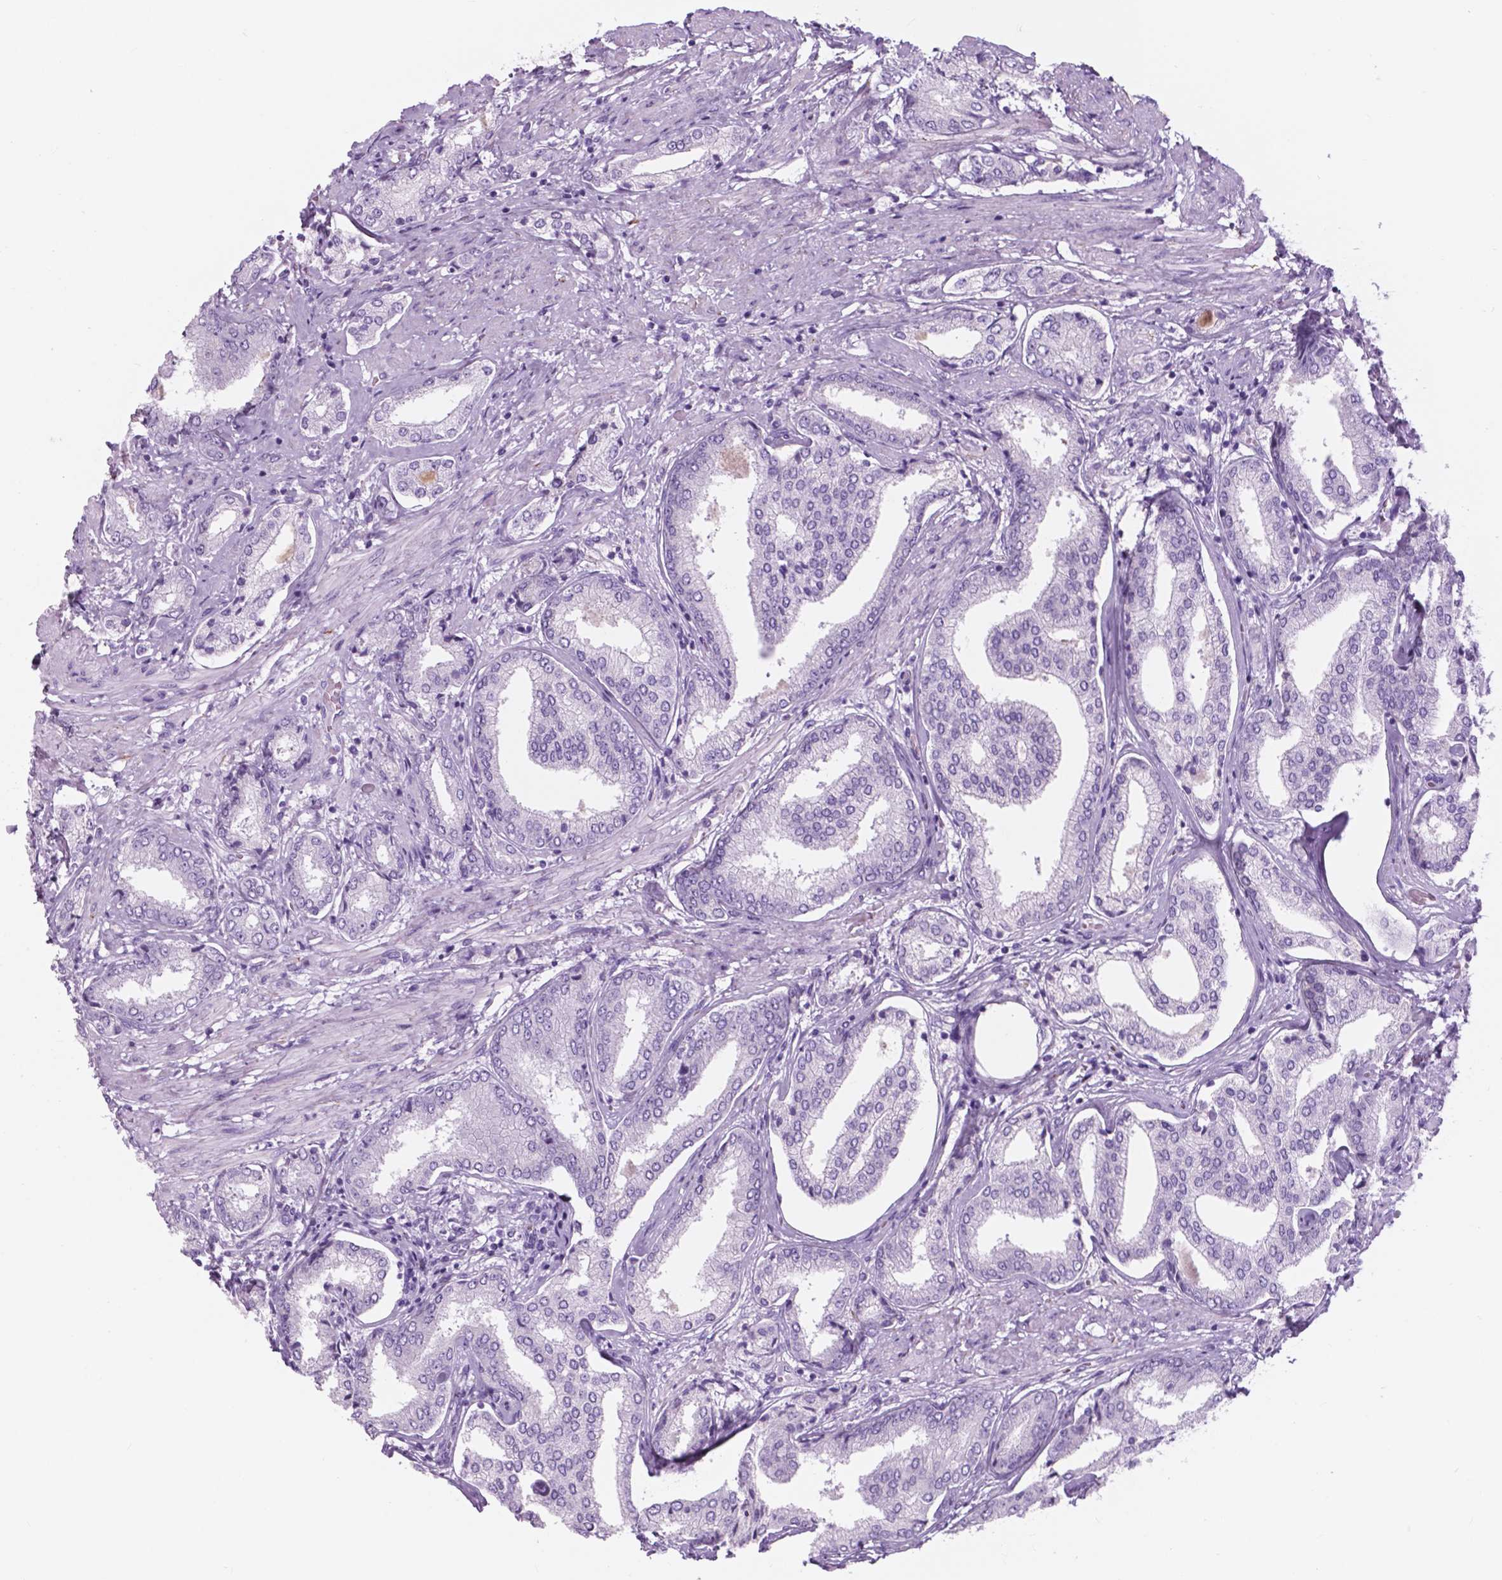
{"staining": {"intensity": "negative", "quantity": "none", "location": "none"}, "tissue": "prostate cancer", "cell_type": "Tumor cells", "image_type": "cancer", "snomed": [{"axis": "morphology", "description": "Adenocarcinoma, NOS"}, {"axis": "topography", "description": "Prostate"}], "caption": "DAB immunohistochemical staining of human prostate cancer shows no significant positivity in tumor cells.", "gene": "FXYD2", "patient": {"sex": "male", "age": 63}}